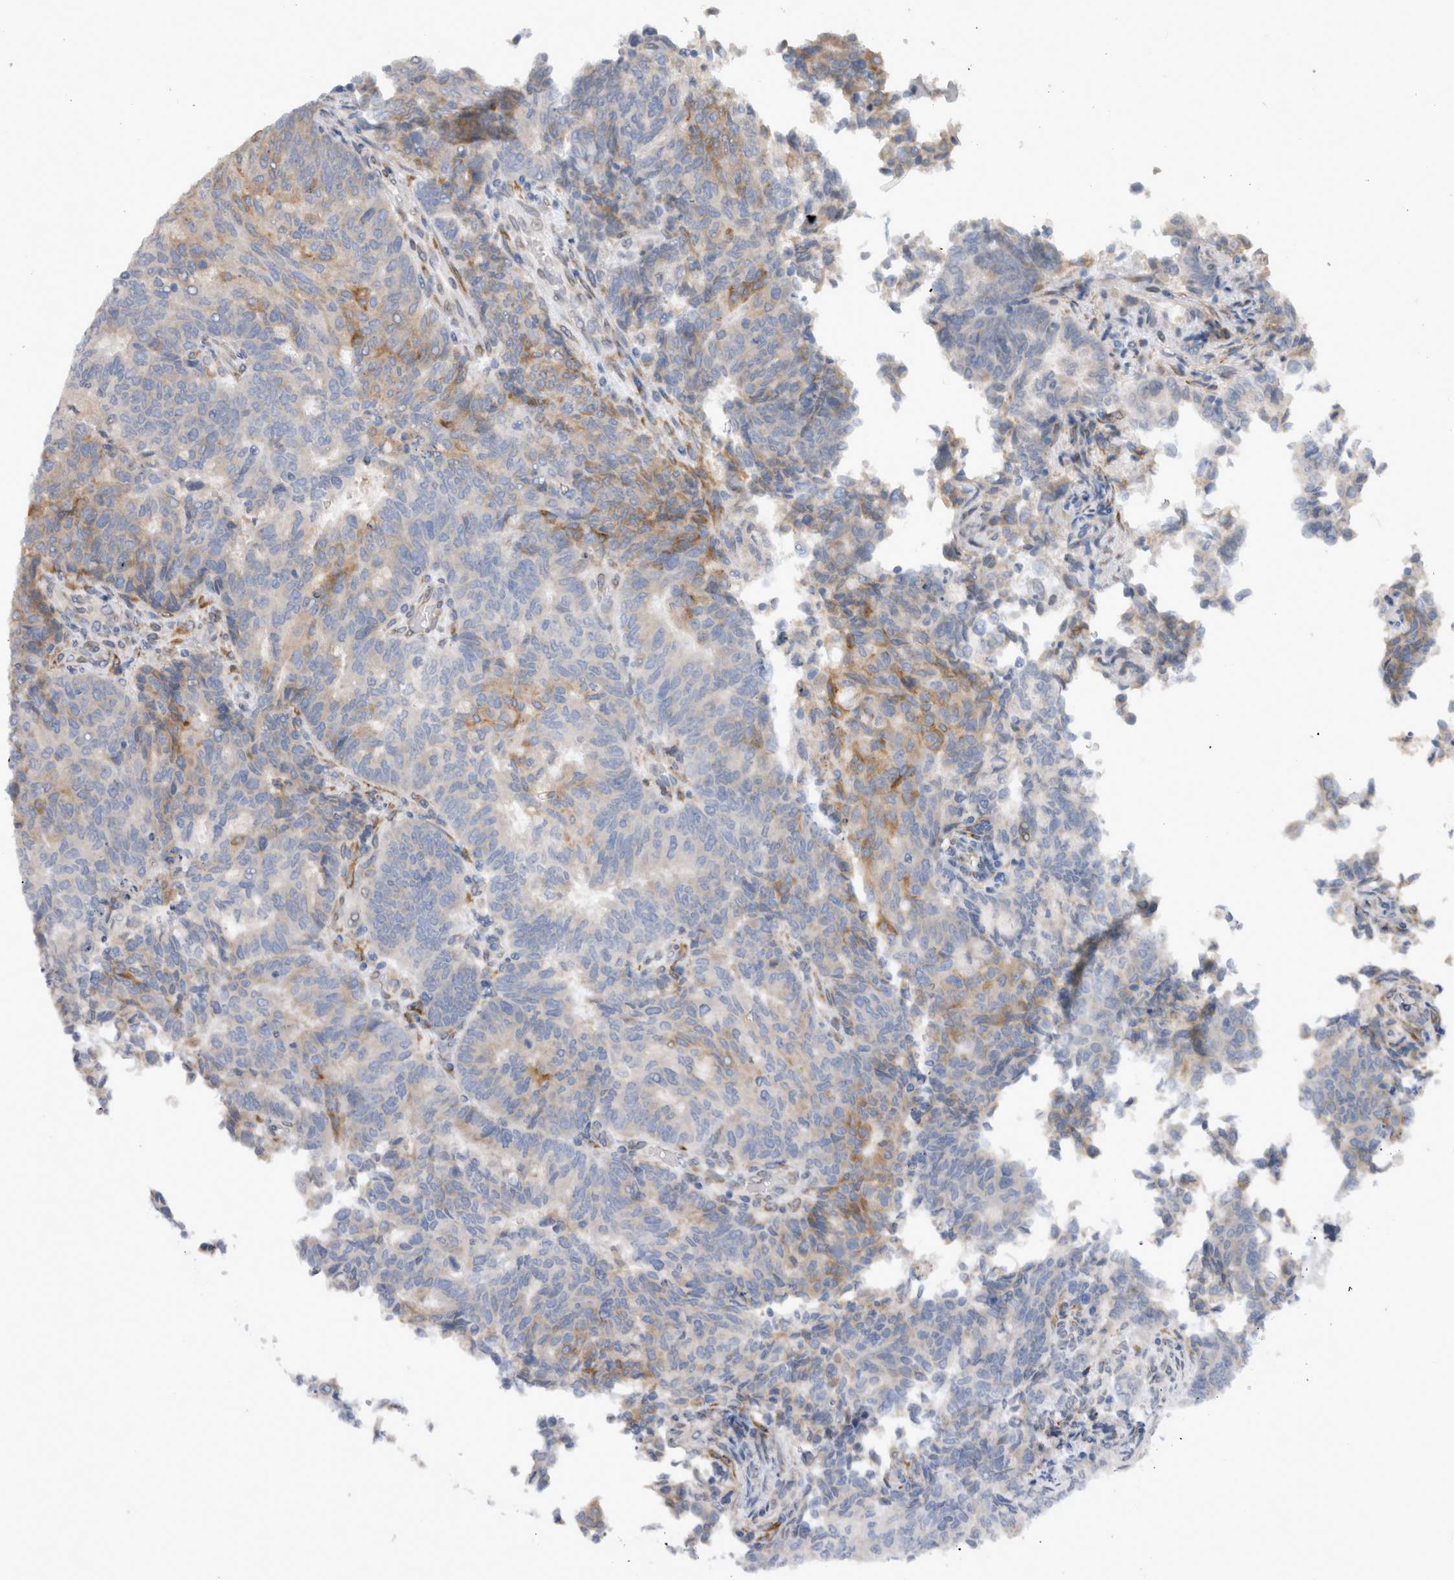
{"staining": {"intensity": "moderate", "quantity": "<25%", "location": "cytoplasmic/membranous"}, "tissue": "endometrial cancer", "cell_type": "Tumor cells", "image_type": "cancer", "snomed": [{"axis": "morphology", "description": "Adenocarcinoma, NOS"}, {"axis": "topography", "description": "Endometrium"}], "caption": "High-power microscopy captured an IHC photomicrograph of endometrial cancer (adenocarcinoma), revealing moderate cytoplasmic/membranous expression in approximately <25% of tumor cells. The staining was performed using DAB (3,3'-diaminobenzidine) to visualize the protein expression in brown, while the nuclei were stained in blue with hematoxylin (Magnification: 20x).", "gene": "VCPIP1", "patient": {"sex": "female", "age": 80}}